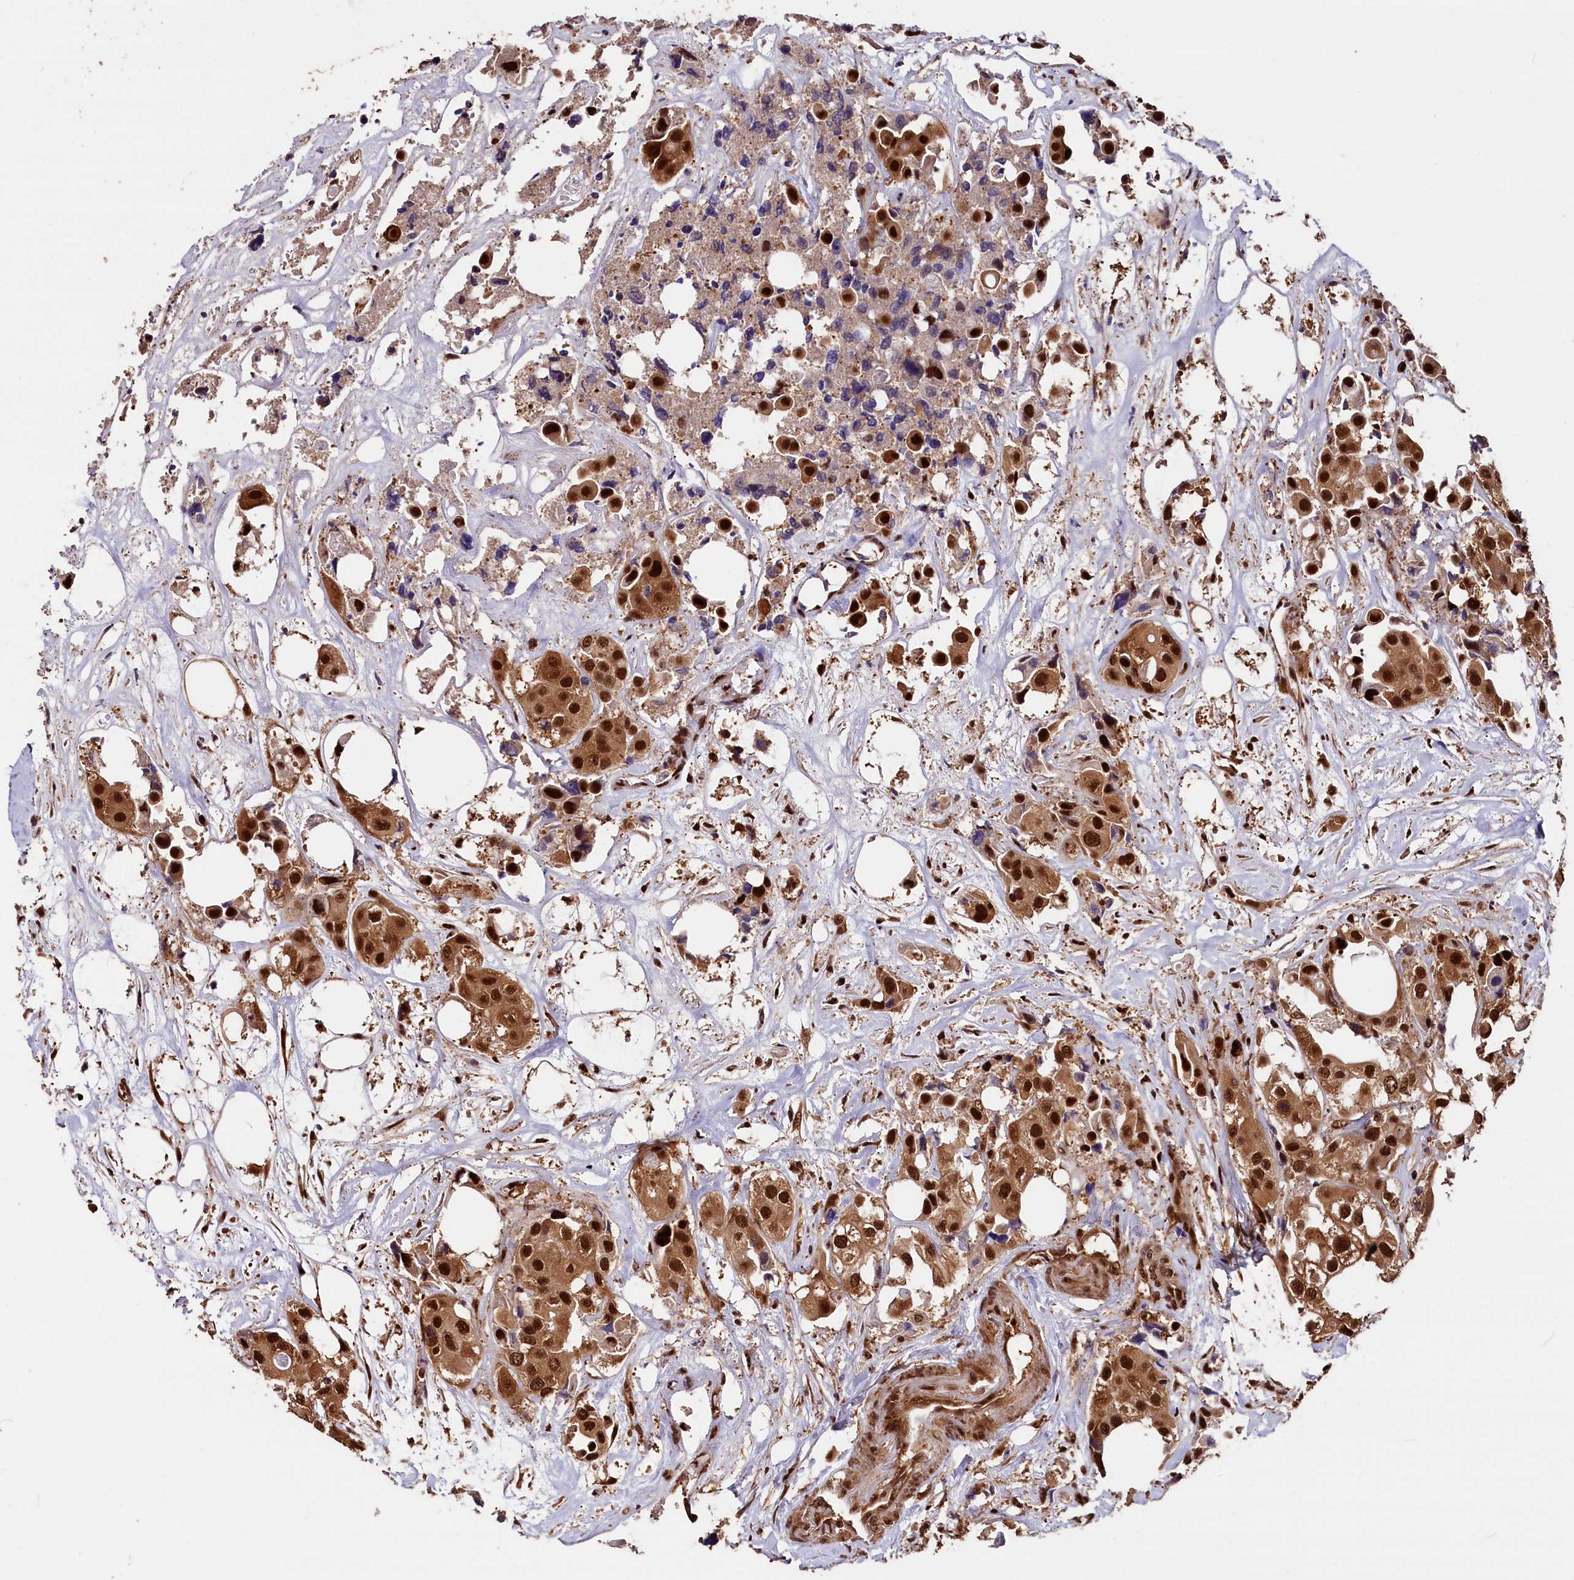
{"staining": {"intensity": "strong", "quantity": ">75%", "location": "cytoplasmic/membranous,nuclear"}, "tissue": "urothelial cancer", "cell_type": "Tumor cells", "image_type": "cancer", "snomed": [{"axis": "morphology", "description": "Urothelial carcinoma, High grade"}, {"axis": "topography", "description": "Urinary bladder"}], "caption": "Immunohistochemical staining of urothelial cancer exhibits high levels of strong cytoplasmic/membranous and nuclear protein staining in about >75% of tumor cells. (Brightfield microscopy of DAB IHC at high magnification).", "gene": "ADRM1", "patient": {"sex": "male", "age": 64}}